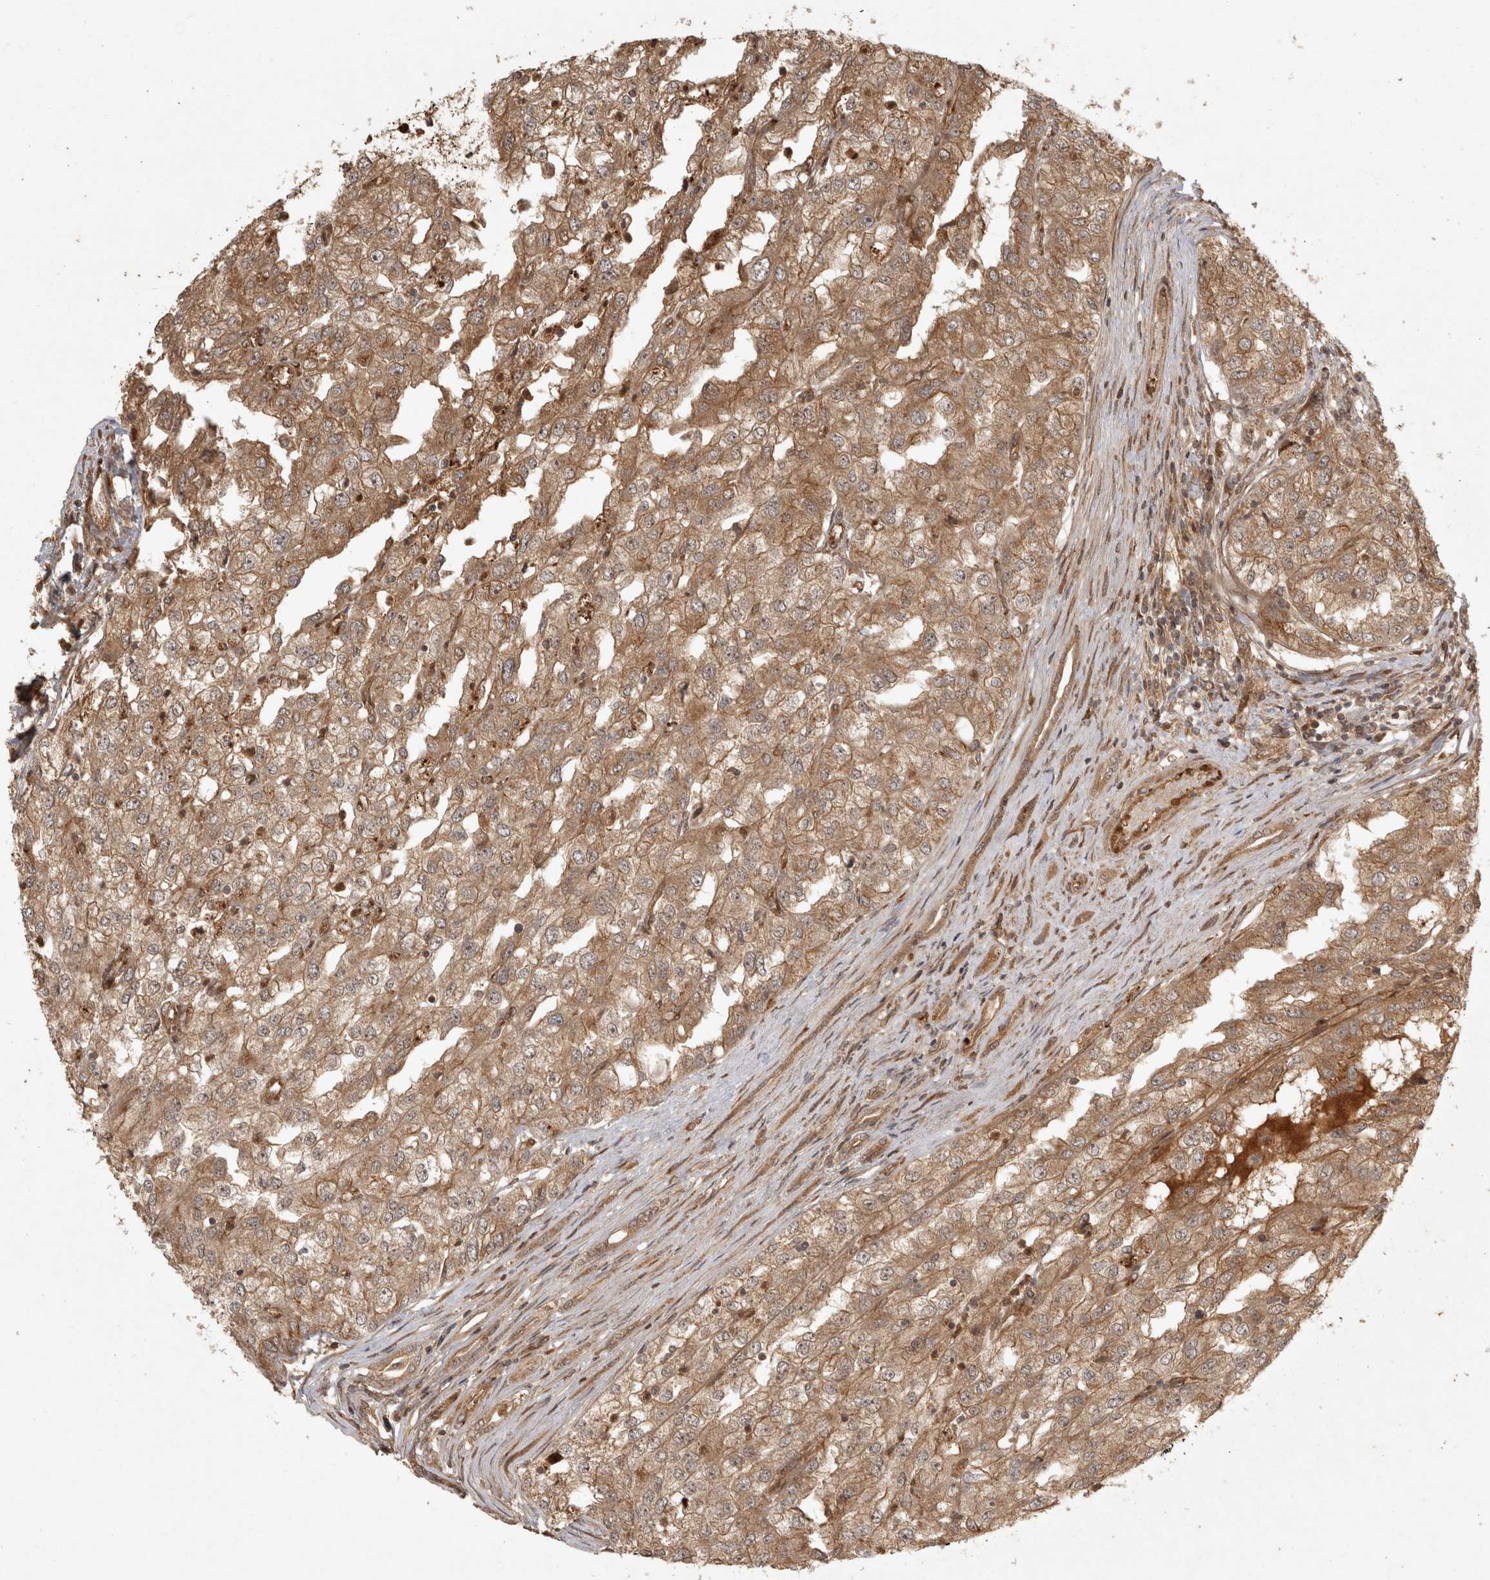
{"staining": {"intensity": "moderate", "quantity": ">75%", "location": "cytoplasmic/membranous"}, "tissue": "renal cancer", "cell_type": "Tumor cells", "image_type": "cancer", "snomed": [{"axis": "morphology", "description": "Adenocarcinoma, NOS"}, {"axis": "topography", "description": "Kidney"}], "caption": "DAB immunohistochemical staining of renal cancer demonstrates moderate cytoplasmic/membranous protein positivity in about >75% of tumor cells. The protein of interest is shown in brown color, while the nuclei are stained blue.", "gene": "CAMSAP2", "patient": {"sex": "female", "age": 54}}